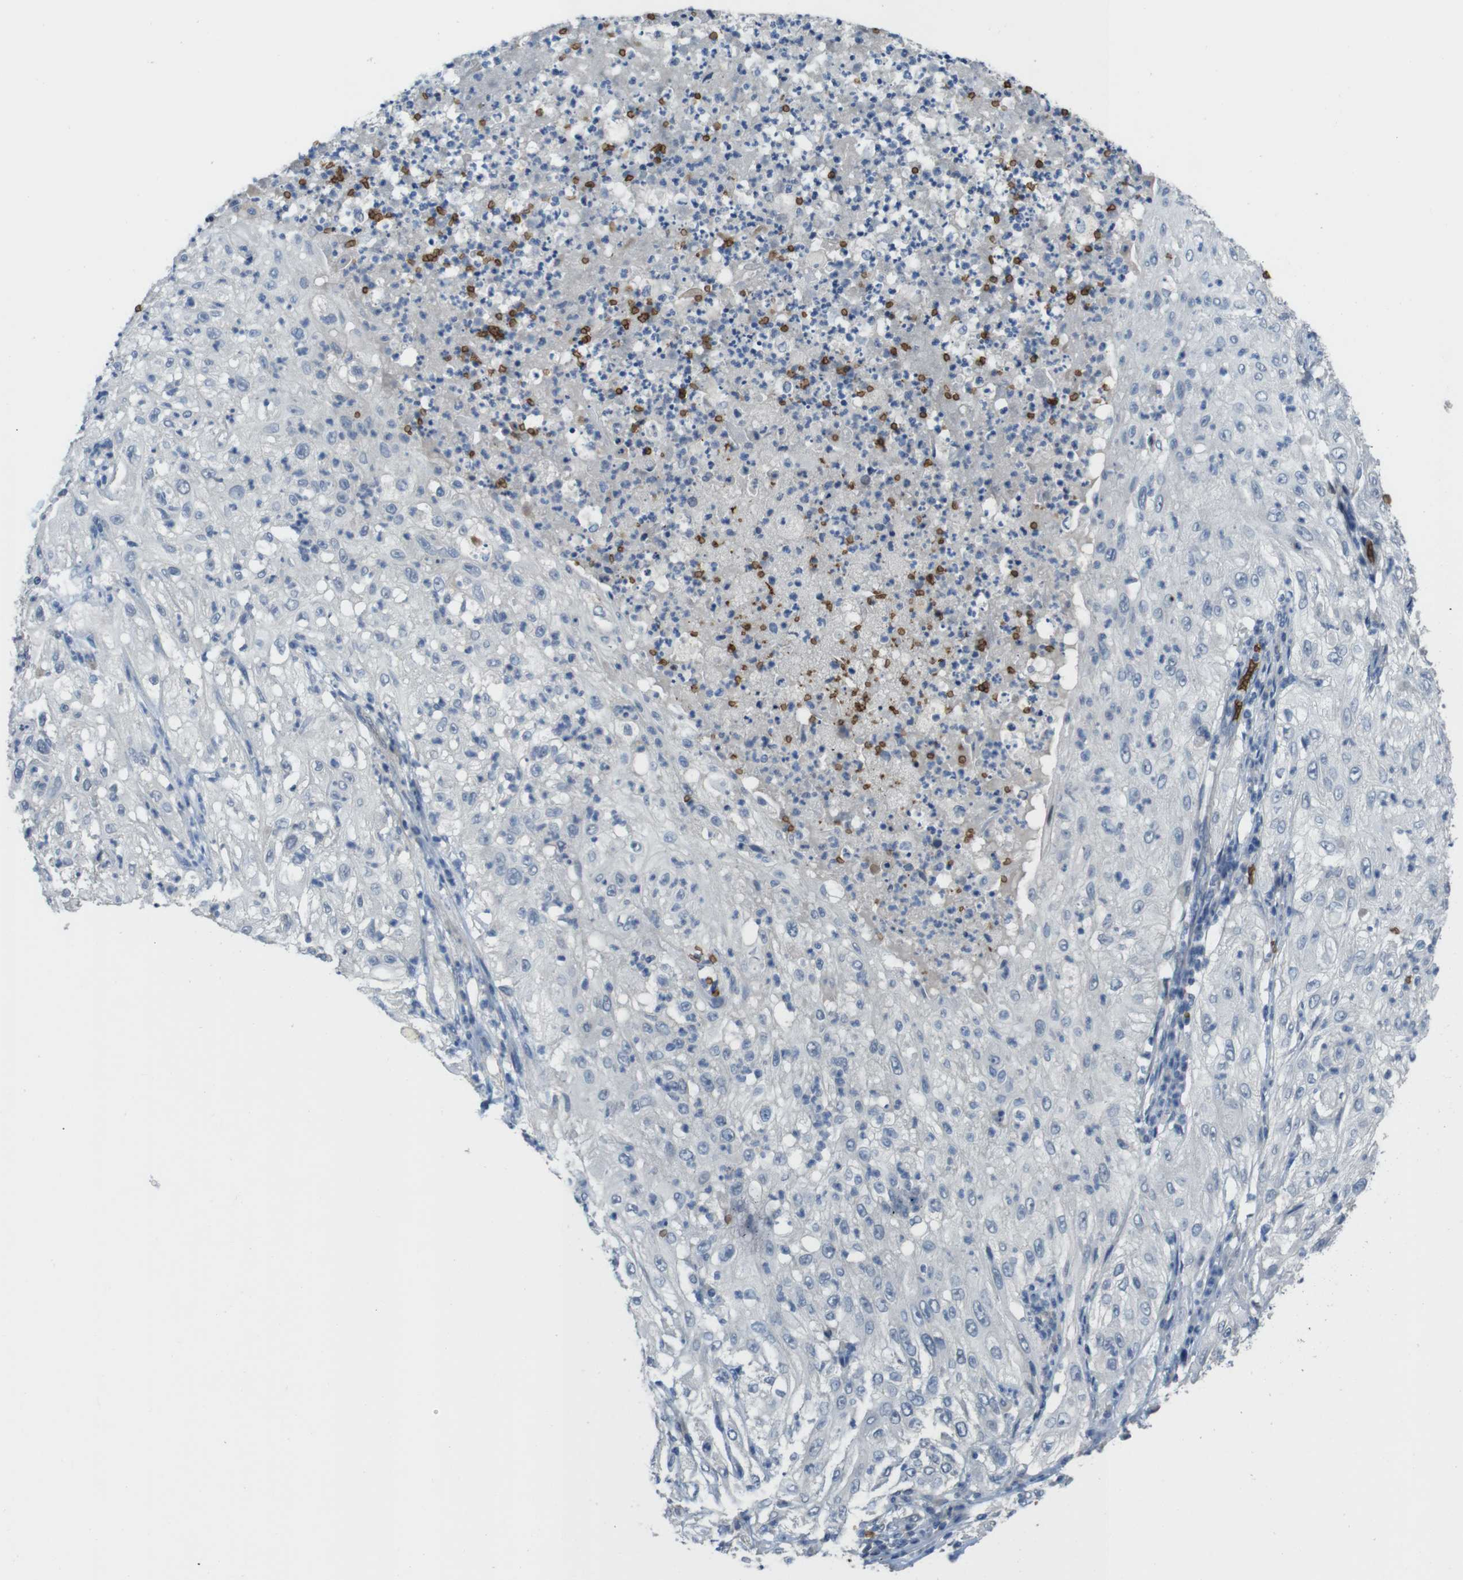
{"staining": {"intensity": "negative", "quantity": "none", "location": "none"}, "tissue": "lung cancer", "cell_type": "Tumor cells", "image_type": "cancer", "snomed": [{"axis": "morphology", "description": "Inflammation, NOS"}, {"axis": "morphology", "description": "Squamous cell carcinoma, NOS"}, {"axis": "topography", "description": "Lymph node"}, {"axis": "topography", "description": "Soft tissue"}, {"axis": "topography", "description": "Lung"}], "caption": "This is an immunohistochemistry image of human lung squamous cell carcinoma. There is no positivity in tumor cells.", "gene": "GYPA", "patient": {"sex": "male", "age": 66}}